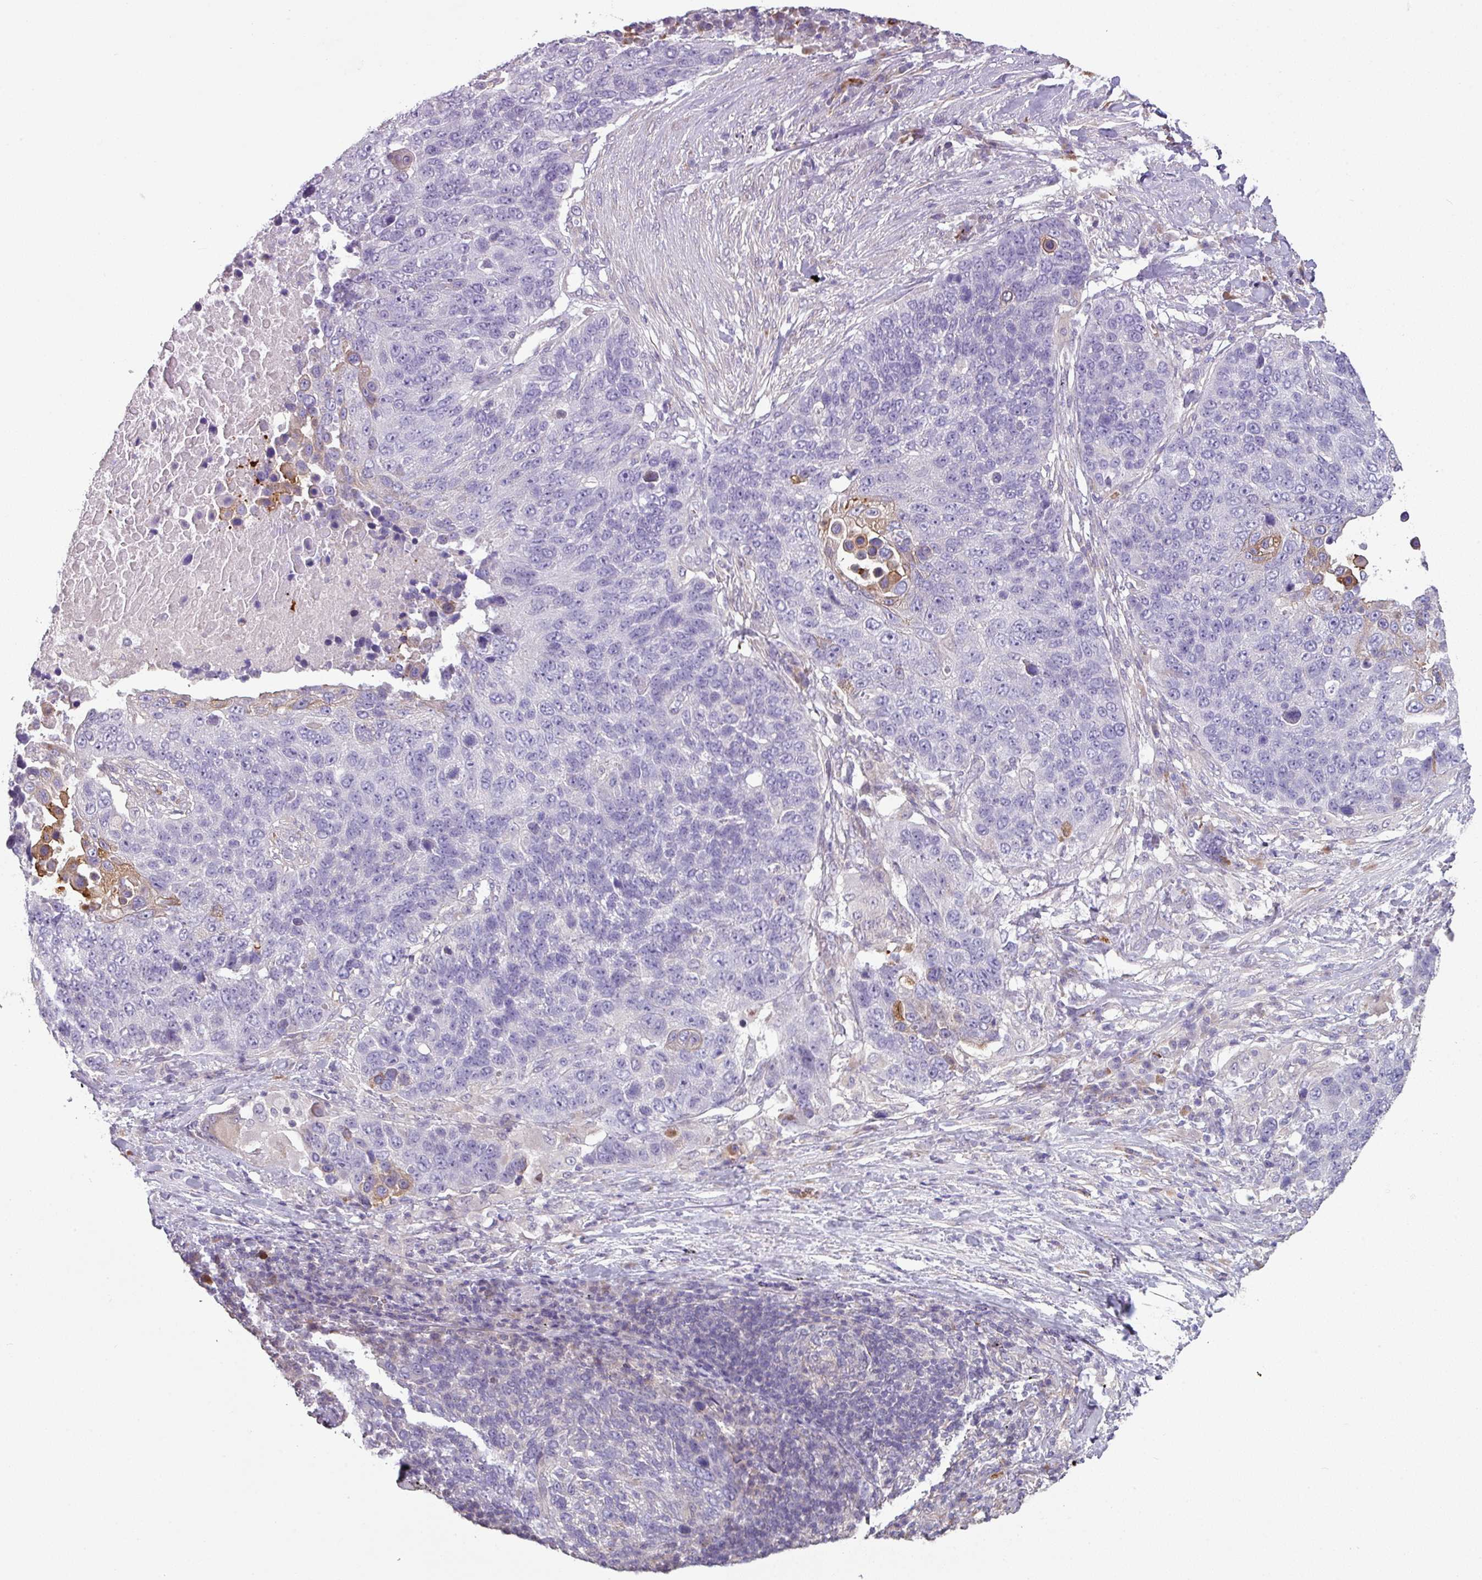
{"staining": {"intensity": "negative", "quantity": "none", "location": "none"}, "tissue": "lung cancer", "cell_type": "Tumor cells", "image_type": "cancer", "snomed": [{"axis": "morphology", "description": "Normal tissue, NOS"}, {"axis": "morphology", "description": "Squamous cell carcinoma, NOS"}, {"axis": "topography", "description": "Lymph node"}, {"axis": "topography", "description": "Lung"}], "caption": "IHC histopathology image of human lung squamous cell carcinoma stained for a protein (brown), which demonstrates no positivity in tumor cells.", "gene": "NHSL2", "patient": {"sex": "male", "age": 66}}